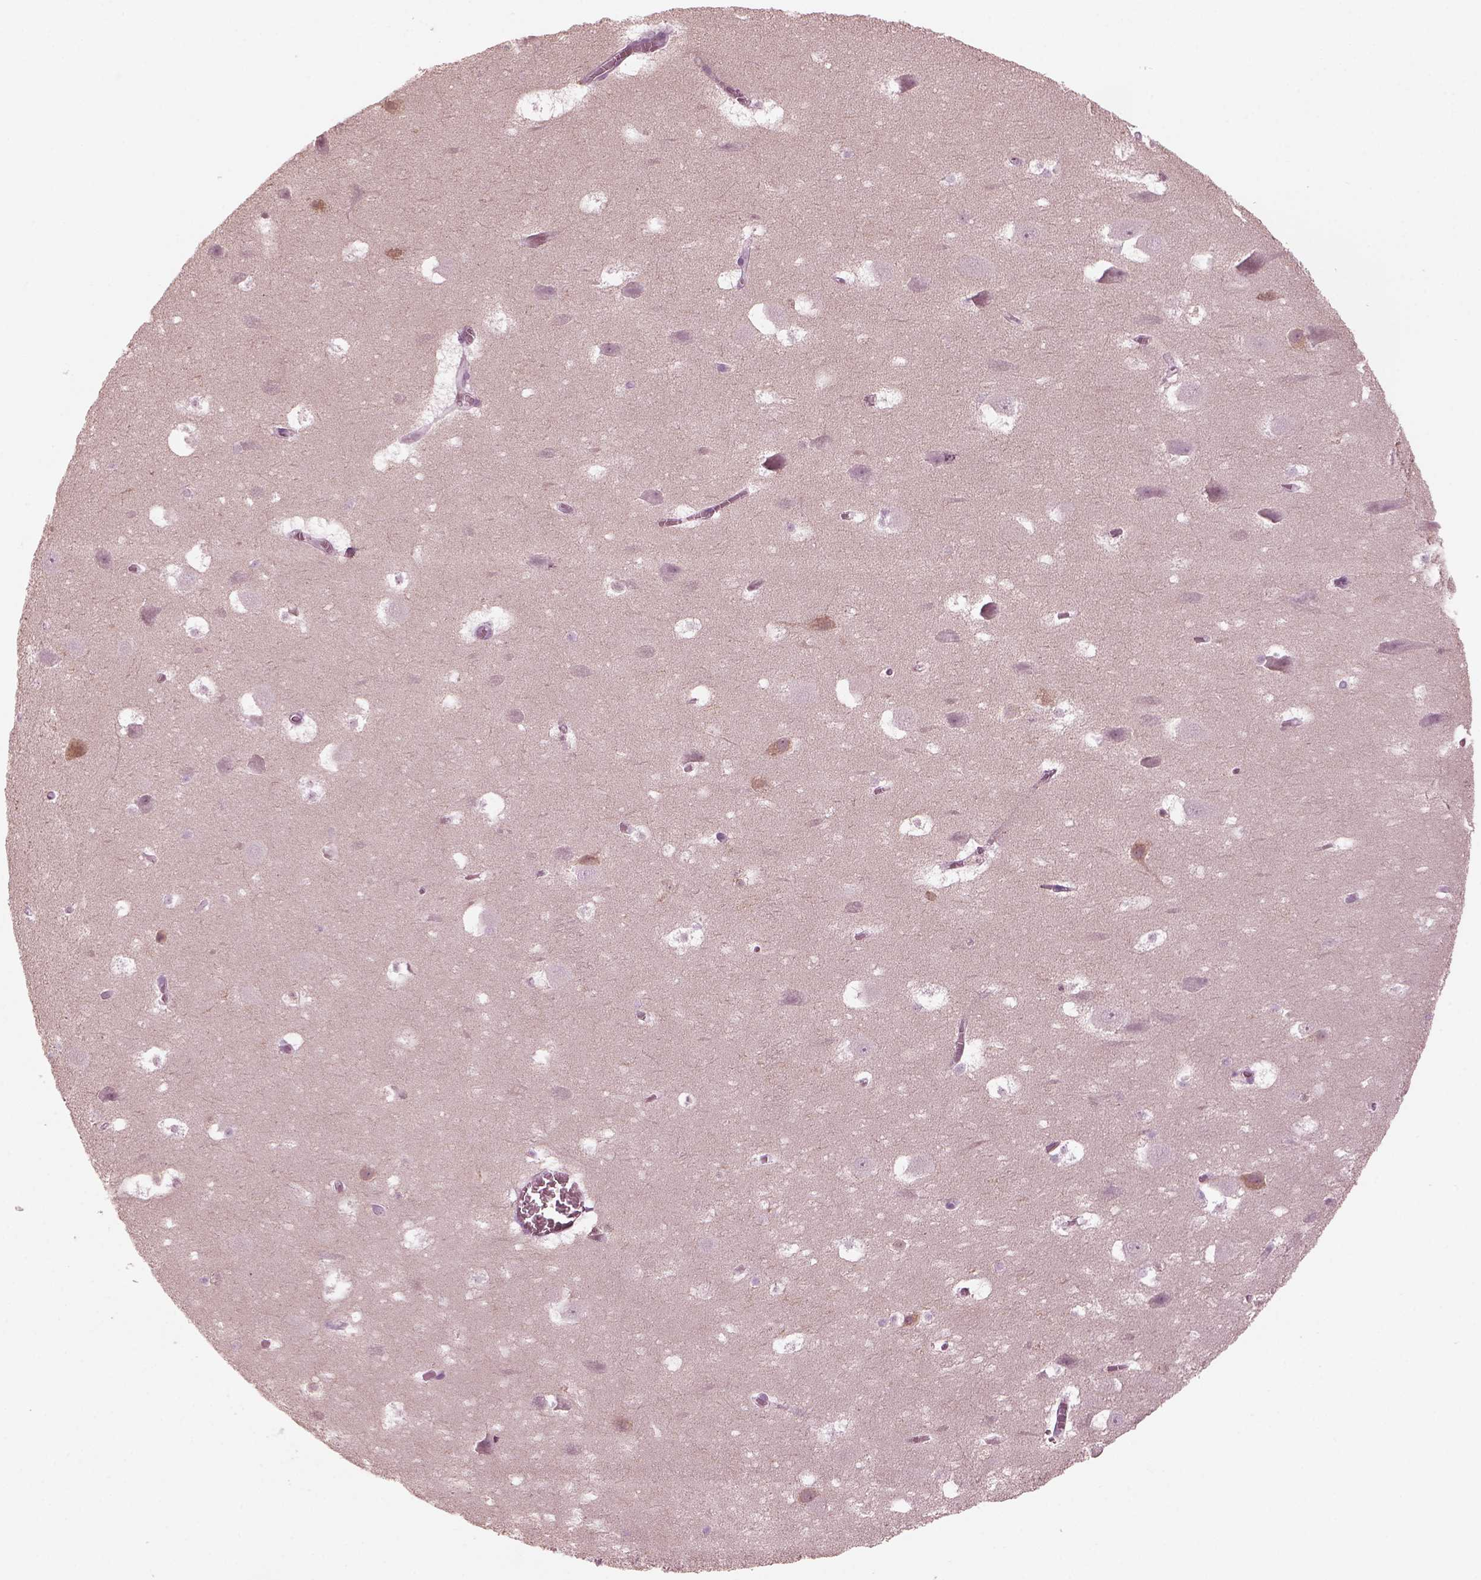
{"staining": {"intensity": "negative", "quantity": "none", "location": "none"}, "tissue": "hippocampus", "cell_type": "Glial cells", "image_type": "normal", "snomed": [{"axis": "morphology", "description": "Normal tissue, NOS"}, {"axis": "topography", "description": "Hippocampus"}], "caption": "IHC of benign human hippocampus shows no positivity in glial cells. The staining was performed using DAB to visualize the protein expression in brown, while the nuclei were stained in blue with hematoxylin (Magnification: 20x).", "gene": "GRM6", "patient": {"sex": "male", "age": 45}}